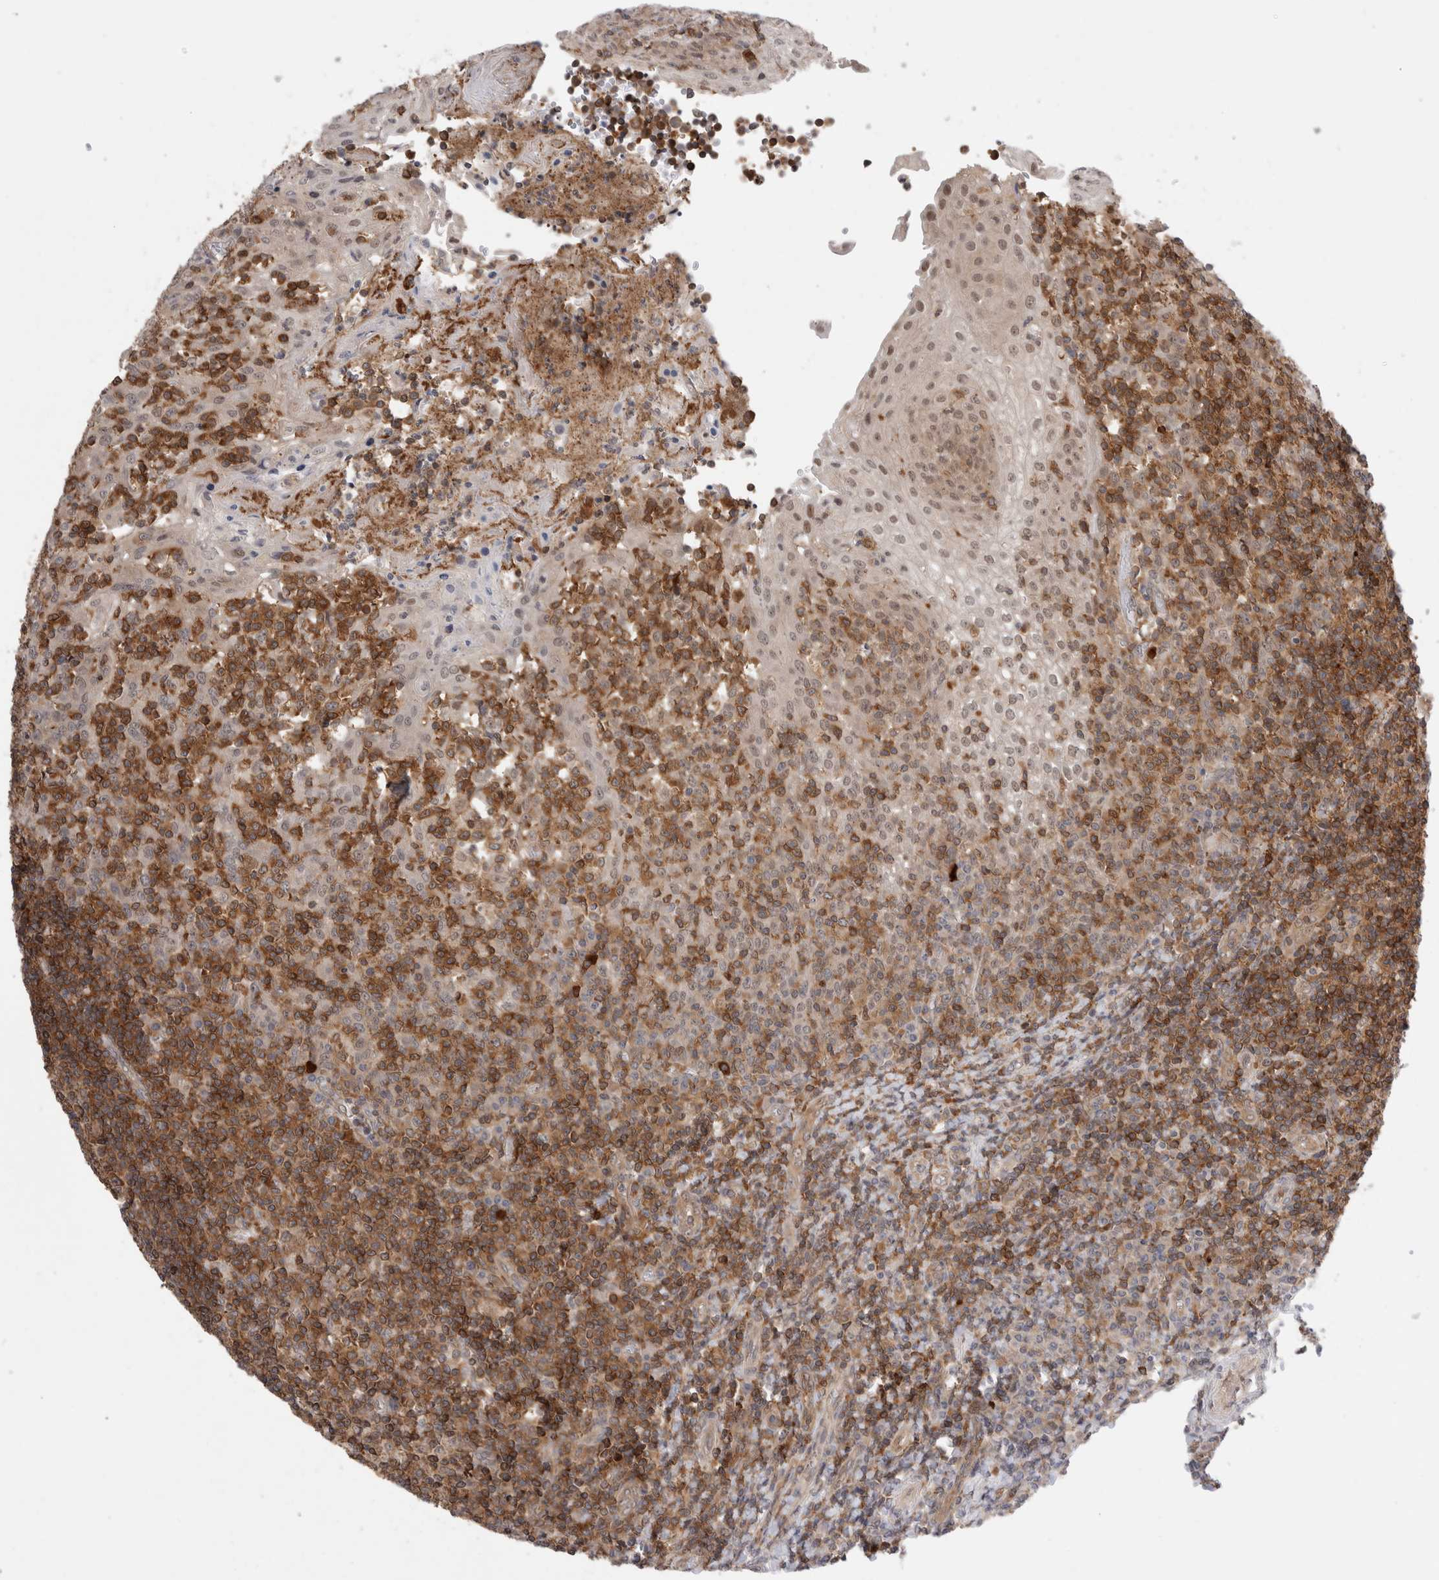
{"staining": {"intensity": "strong", "quantity": ">75%", "location": "cytoplasmic/membranous"}, "tissue": "tonsil", "cell_type": "Germinal center cells", "image_type": "normal", "snomed": [{"axis": "morphology", "description": "Normal tissue, NOS"}, {"axis": "topography", "description": "Tonsil"}], "caption": "Immunohistochemical staining of normal tonsil exhibits strong cytoplasmic/membranous protein expression in approximately >75% of germinal center cells.", "gene": "NFKB1", "patient": {"sex": "female", "age": 19}}